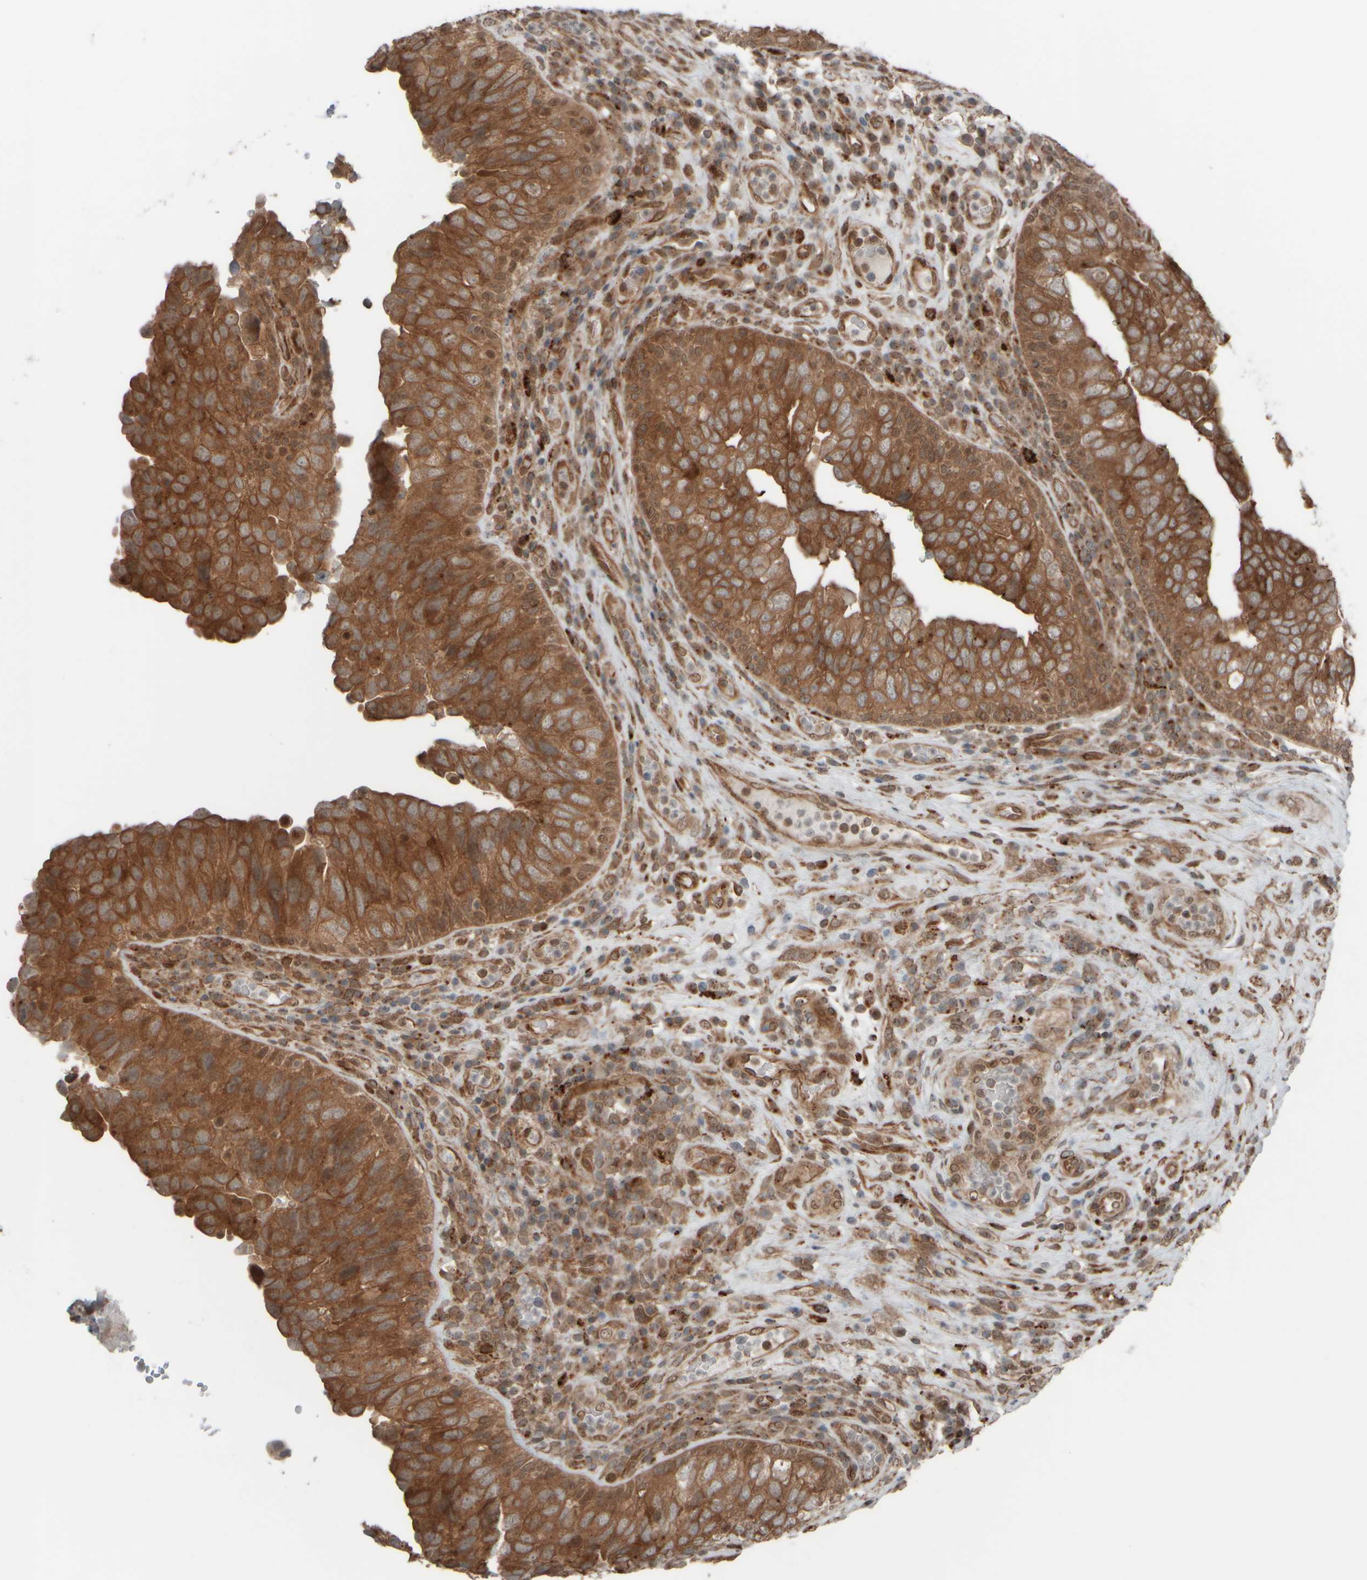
{"staining": {"intensity": "moderate", "quantity": ">75%", "location": "cytoplasmic/membranous"}, "tissue": "urothelial cancer", "cell_type": "Tumor cells", "image_type": "cancer", "snomed": [{"axis": "morphology", "description": "Urothelial carcinoma, High grade"}, {"axis": "topography", "description": "Urinary bladder"}], "caption": "The immunohistochemical stain shows moderate cytoplasmic/membranous positivity in tumor cells of high-grade urothelial carcinoma tissue.", "gene": "GIGYF1", "patient": {"sex": "female", "age": 82}}